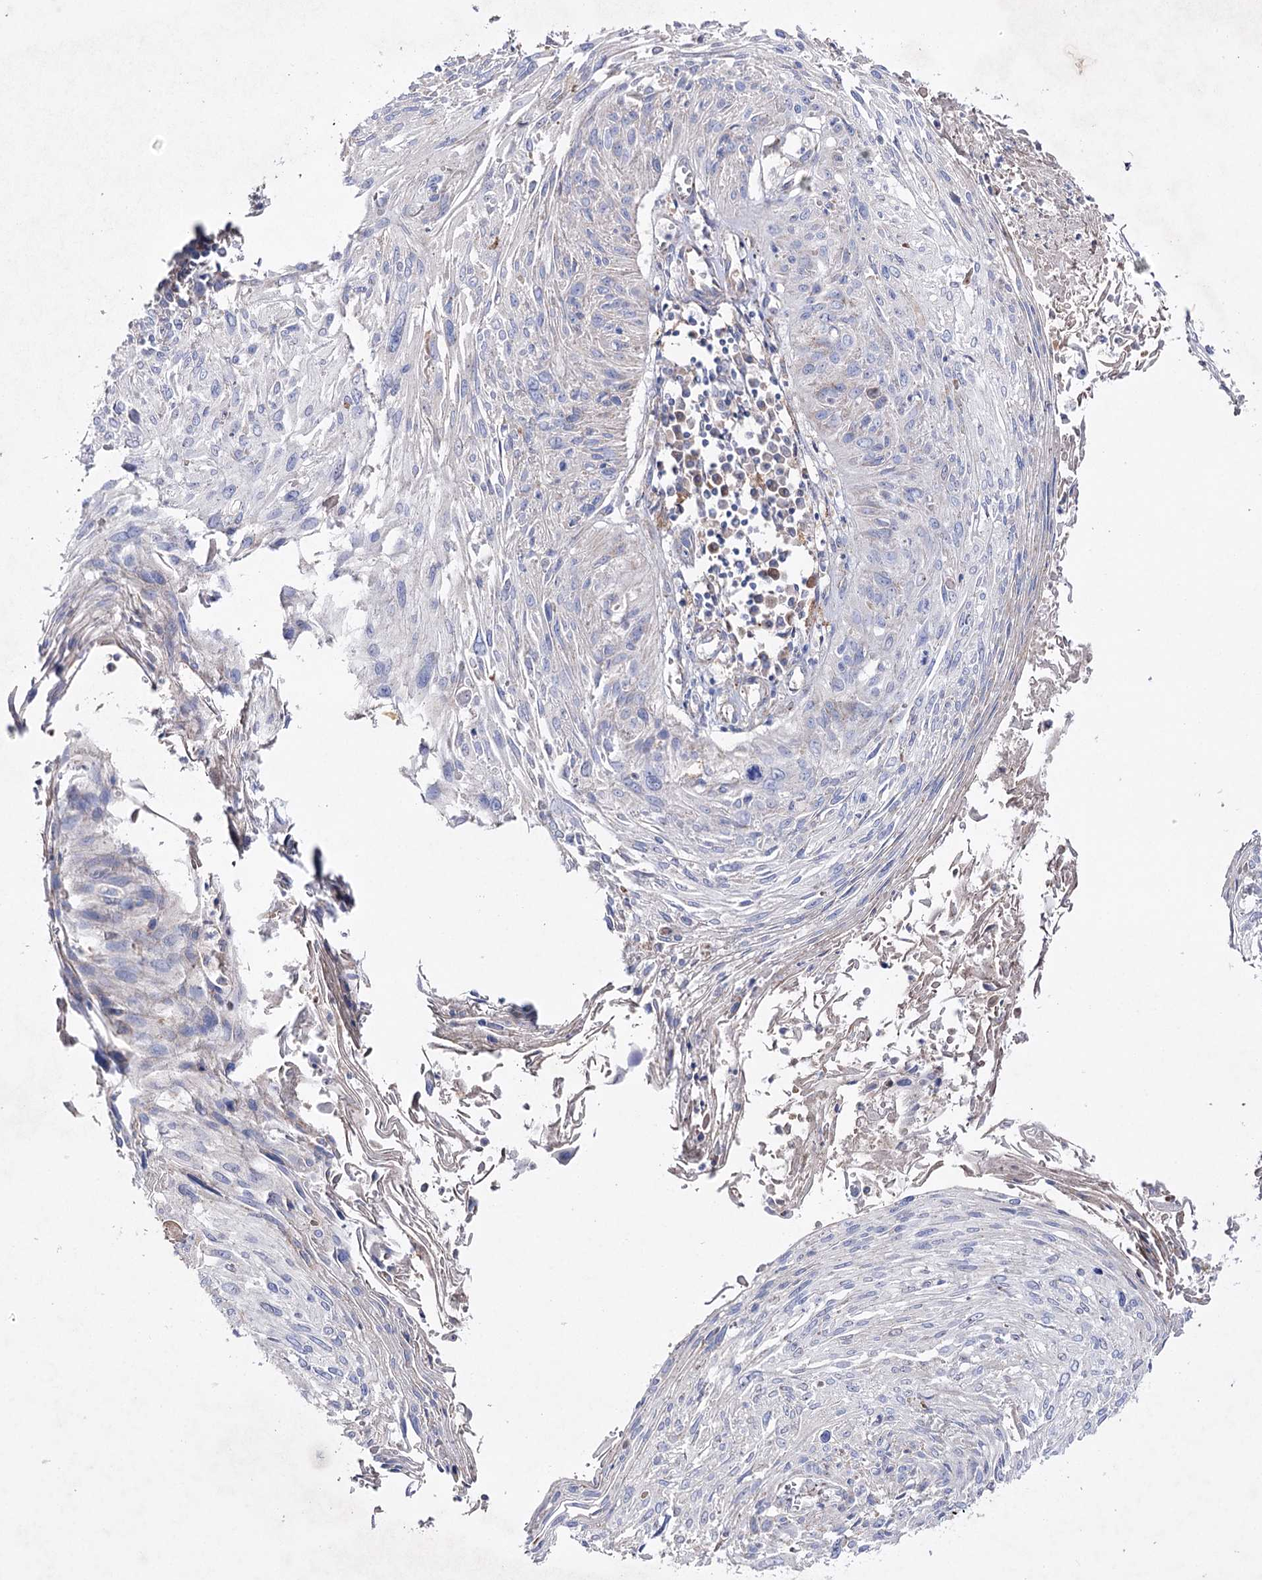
{"staining": {"intensity": "negative", "quantity": "none", "location": "none"}, "tissue": "cervical cancer", "cell_type": "Tumor cells", "image_type": "cancer", "snomed": [{"axis": "morphology", "description": "Squamous cell carcinoma, NOS"}, {"axis": "topography", "description": "Cervix"}], "caption": "Protein analysis of cervical squamous cell carcinoma demonstrates no significant staining in tumor cells.", "gene": "NAGLU", "patient": {"sex": "female", "age": 51}}